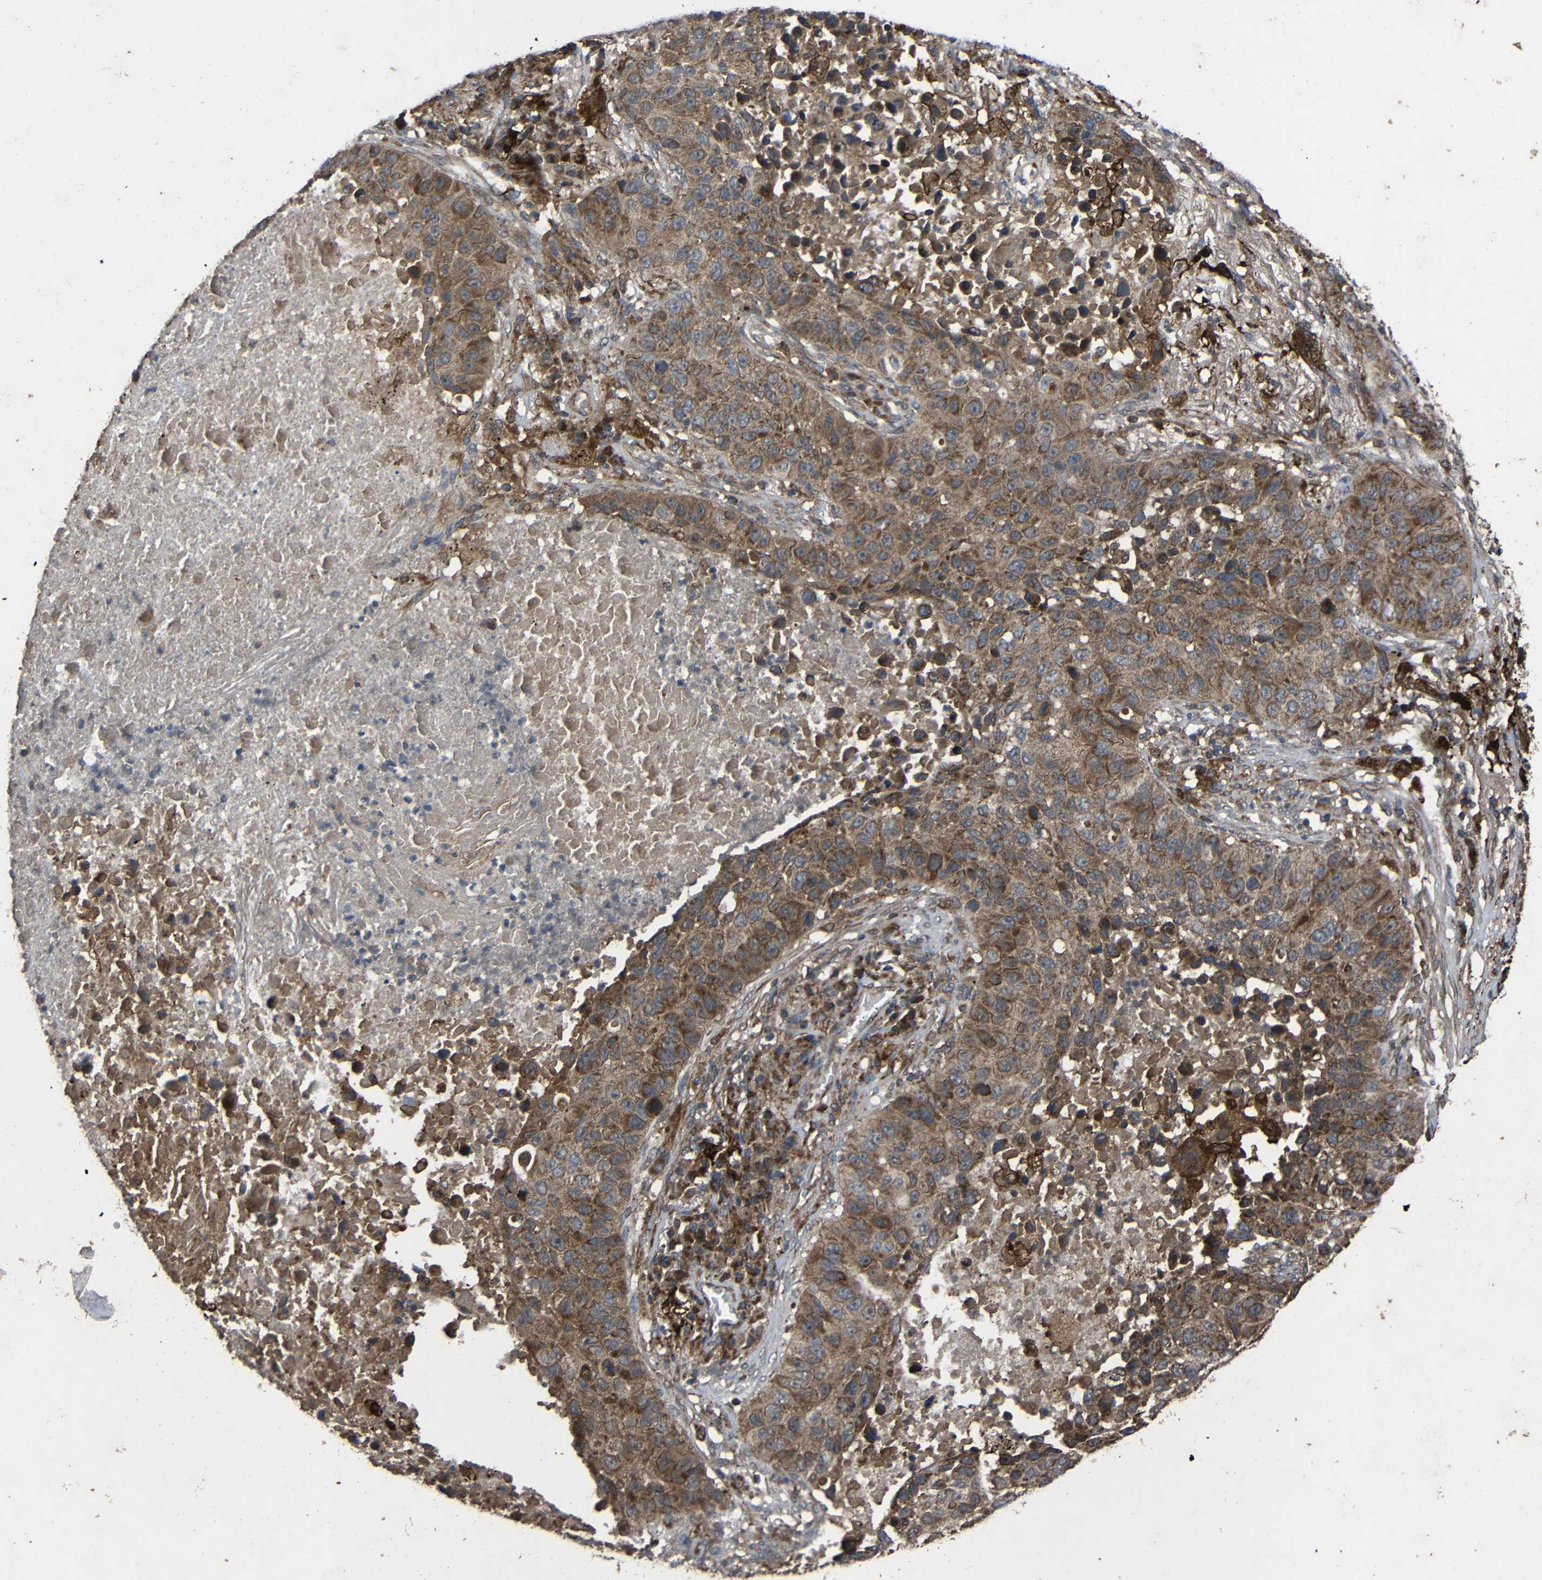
{"staining": {"intensity": "moderate", "quantity": ">75%", "location": "cytoplasmic/membranous"}, "tissue": "lung cancer", "cell_type": "Tumor cells", "image_type": "cancer", "snomed": [{"axis": "morphology", "description": "Squamous cell carcinoma, NOS"}, {"axis": "topography", "description": "Lung"}], "caption": "A medium amount of moderate cytoplasmic/membranous positivity is seen in approximately >75% of tumor cells in squamous cell carcinoma (lung) tissue. The protein of interest is stained brown, and the nuclei are stained in blue (DAB (3,3'-diaminobenzidine) IHC with brightfield microscopy, high magnification).", "gene": "C1GALT1", "patient": {"sex": "male", "age": 57}}